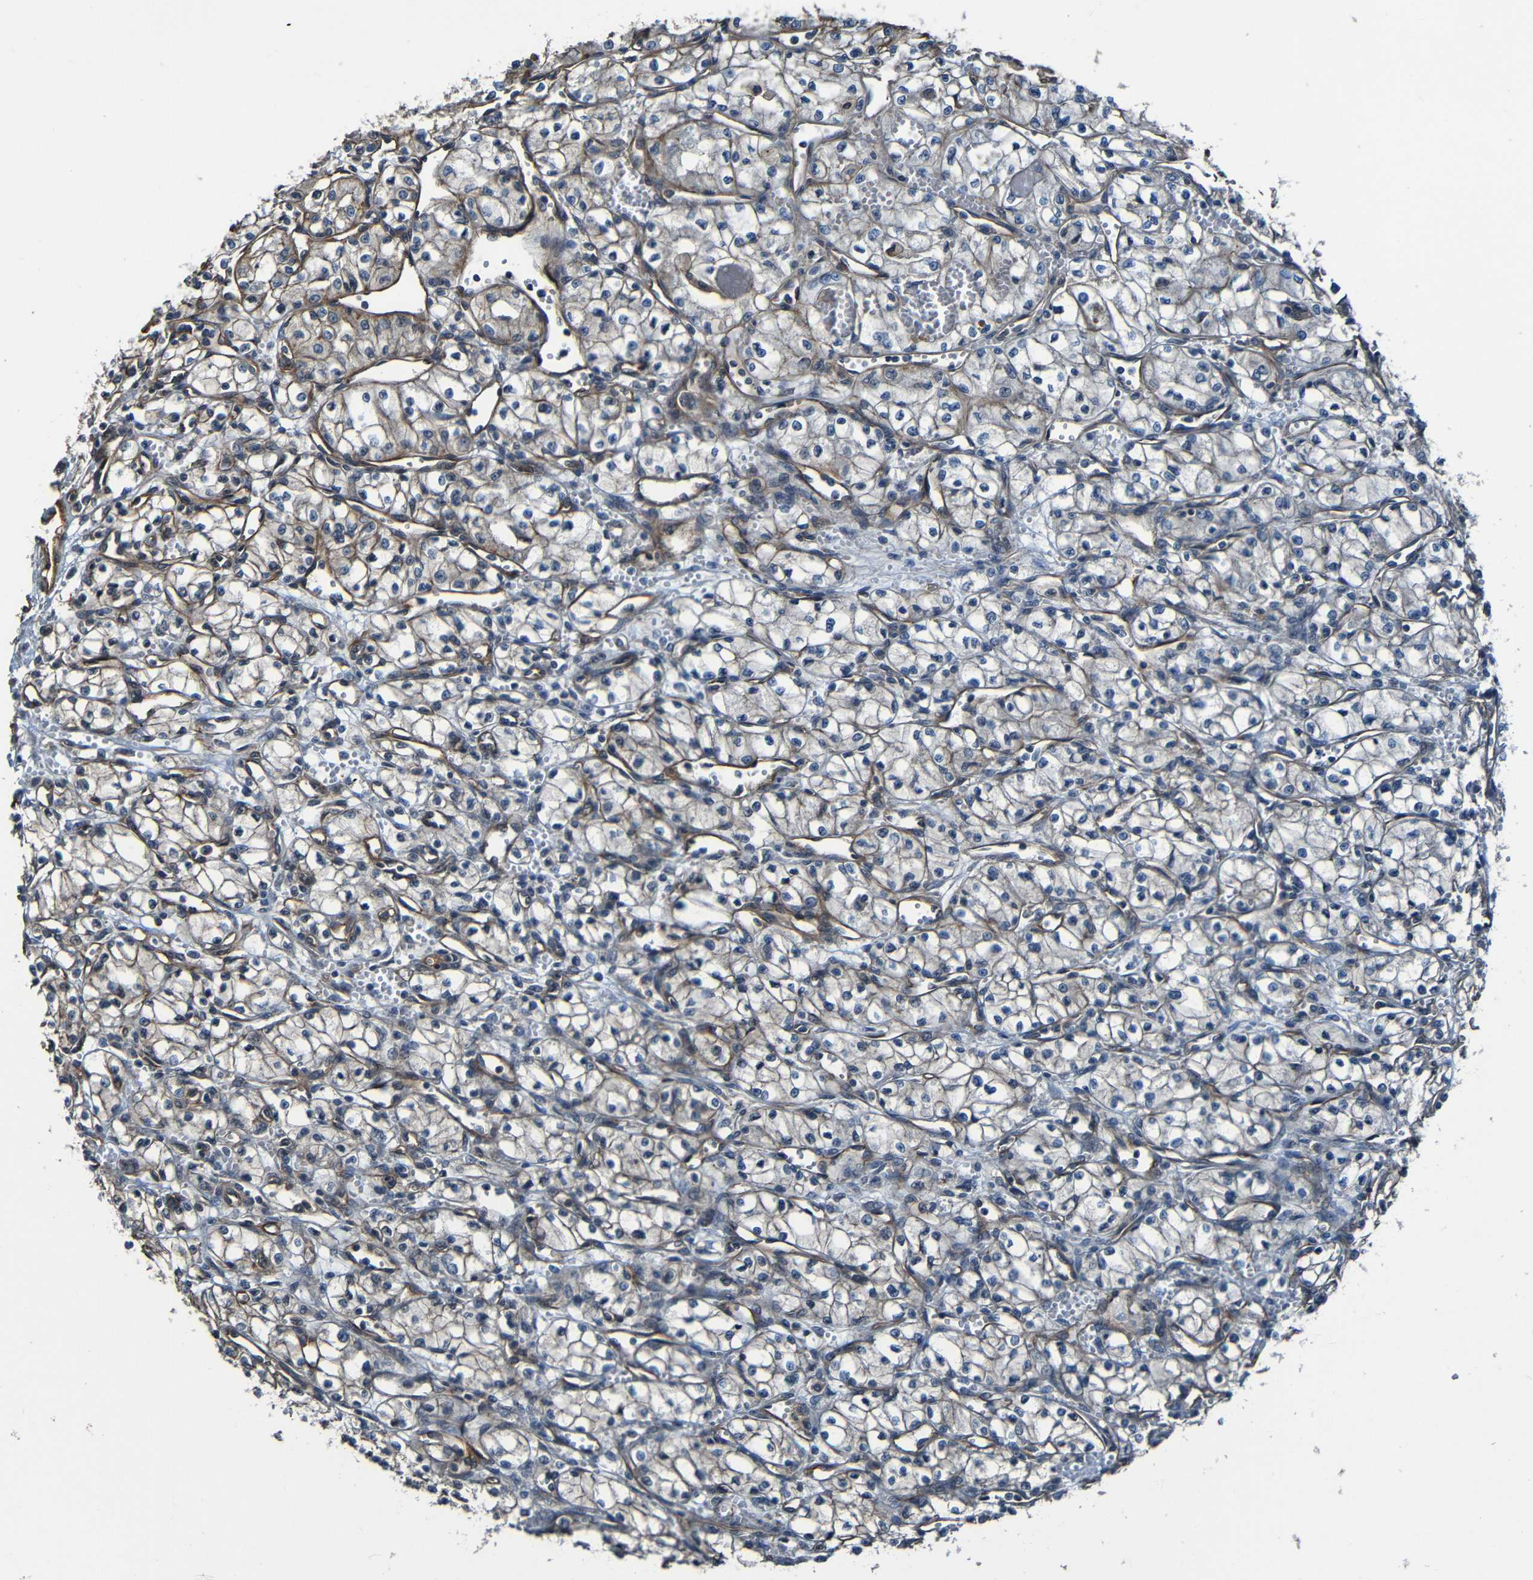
{"staining": {"intensity": "weak", "quantity": "<25%", "location": "cytoplasmic/membranous"}, "tissue": "renal cancer", "cell_type": "Tumor cells", "image_type": "cancer", "snomed": [{"axis": "morphology", "description": "Normal tissue, NOS"}, {"axis": "morphology", "description": "Adenocarcinoma, NOS"}, {"axis": "topography", "description": "Kidney"}], "caption": "An IHC micrograph of renal cancer (adenocarcinoma) is shown. There is no staining in tumor cells of renal cancer (adenocarcinoma).", "gene": "LGR5", "patient": {"sex": "male", "age": 59}}